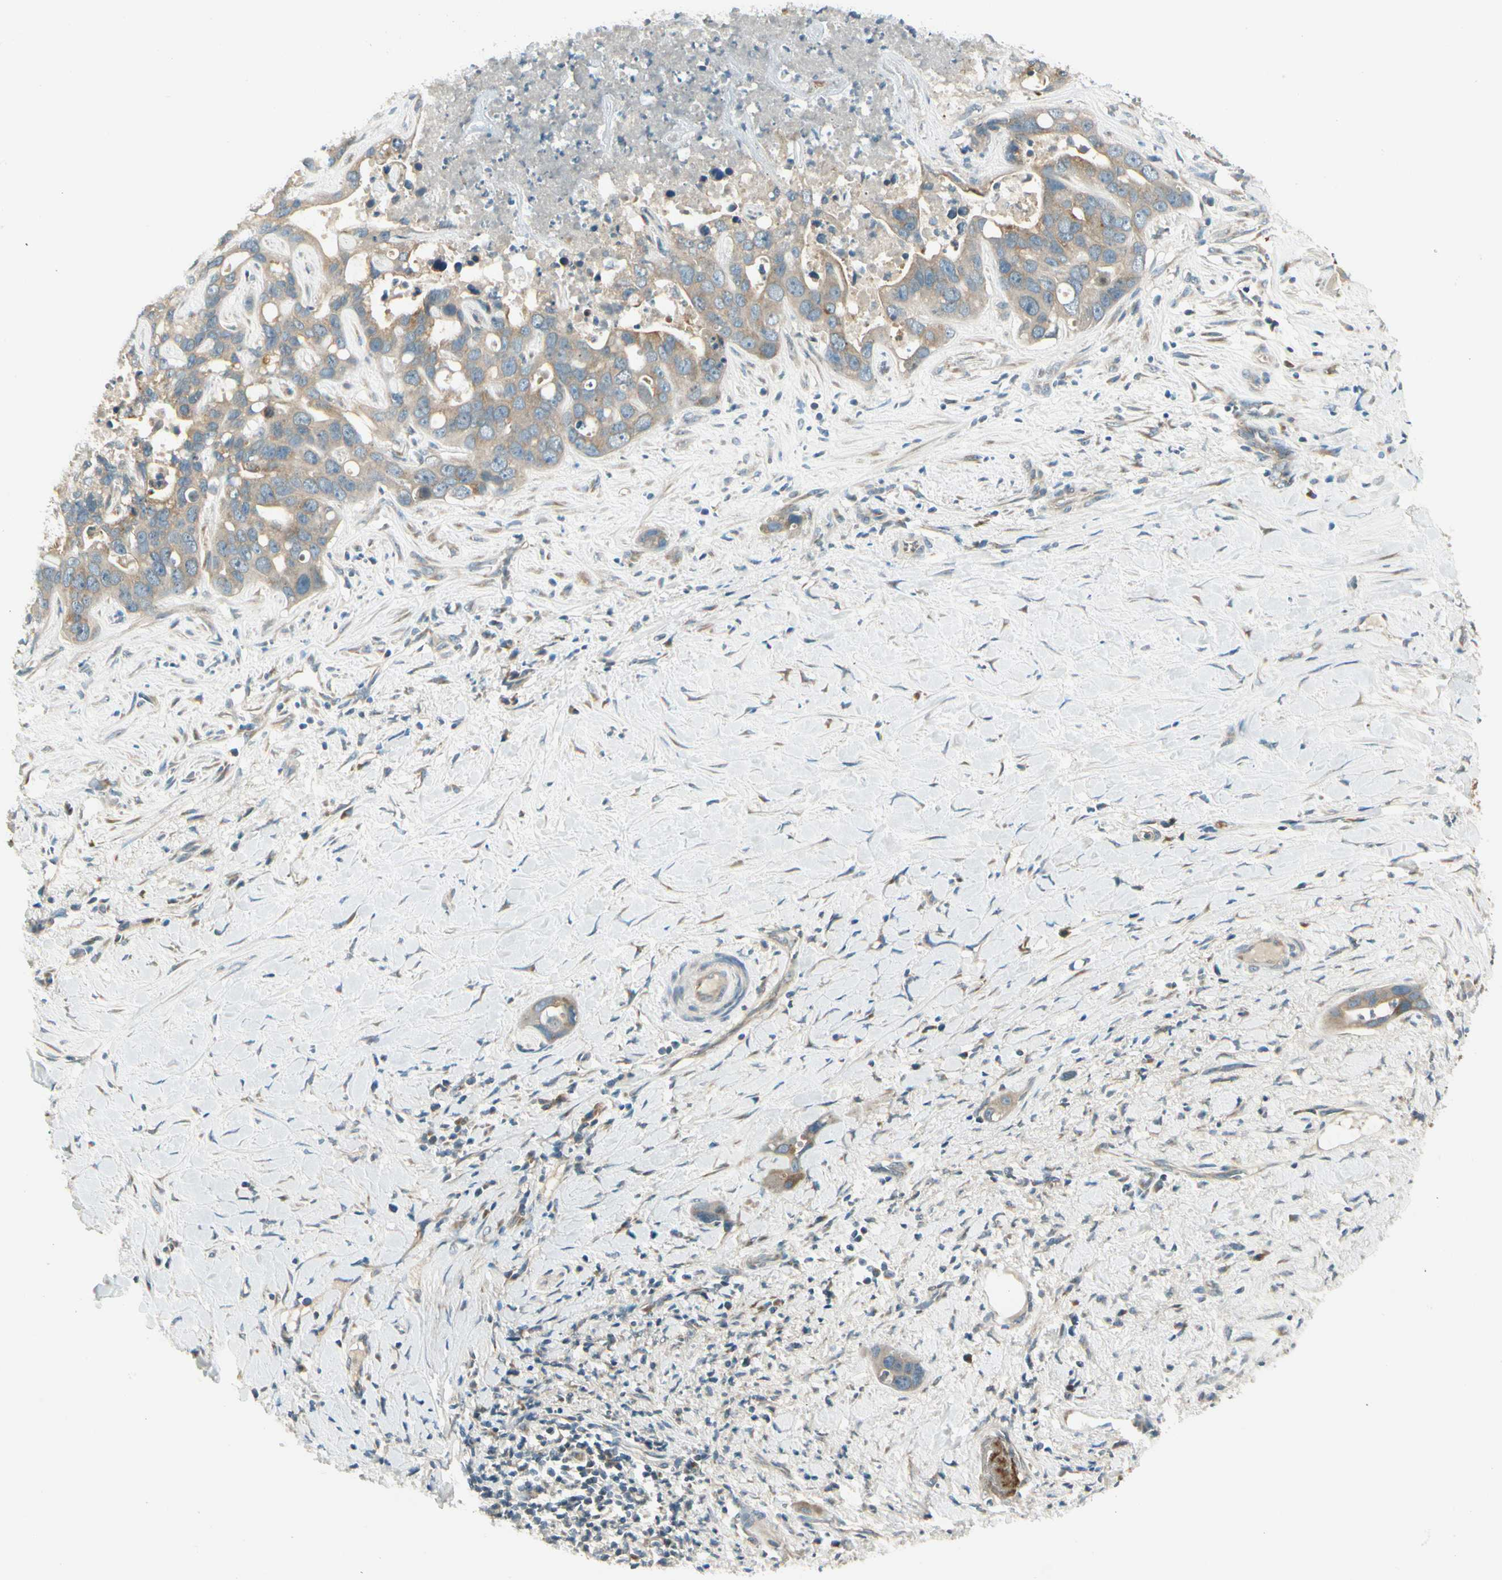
{"staining": {"intensity": "weak", "quantity": ">75%", "location": "cytoplasmic/membranous"}, "tissue": "liver cancer", "cell_type": "Tumor cells", "image_type": "cancer", "snomed": [{"axis": "morphology", "description": "Cholangiocarcinoma"}, {"axis": "topography", "description": "Liver"}], "caption": "Weak cytoplasmic/membranous staining for a protein is appreciated in approximately >75% of tumor cells of liver cancer (cholangiocarcinoma) using IHC.", "gene": "BNIP1", "patient": {"sex": "female", "age": 65}}